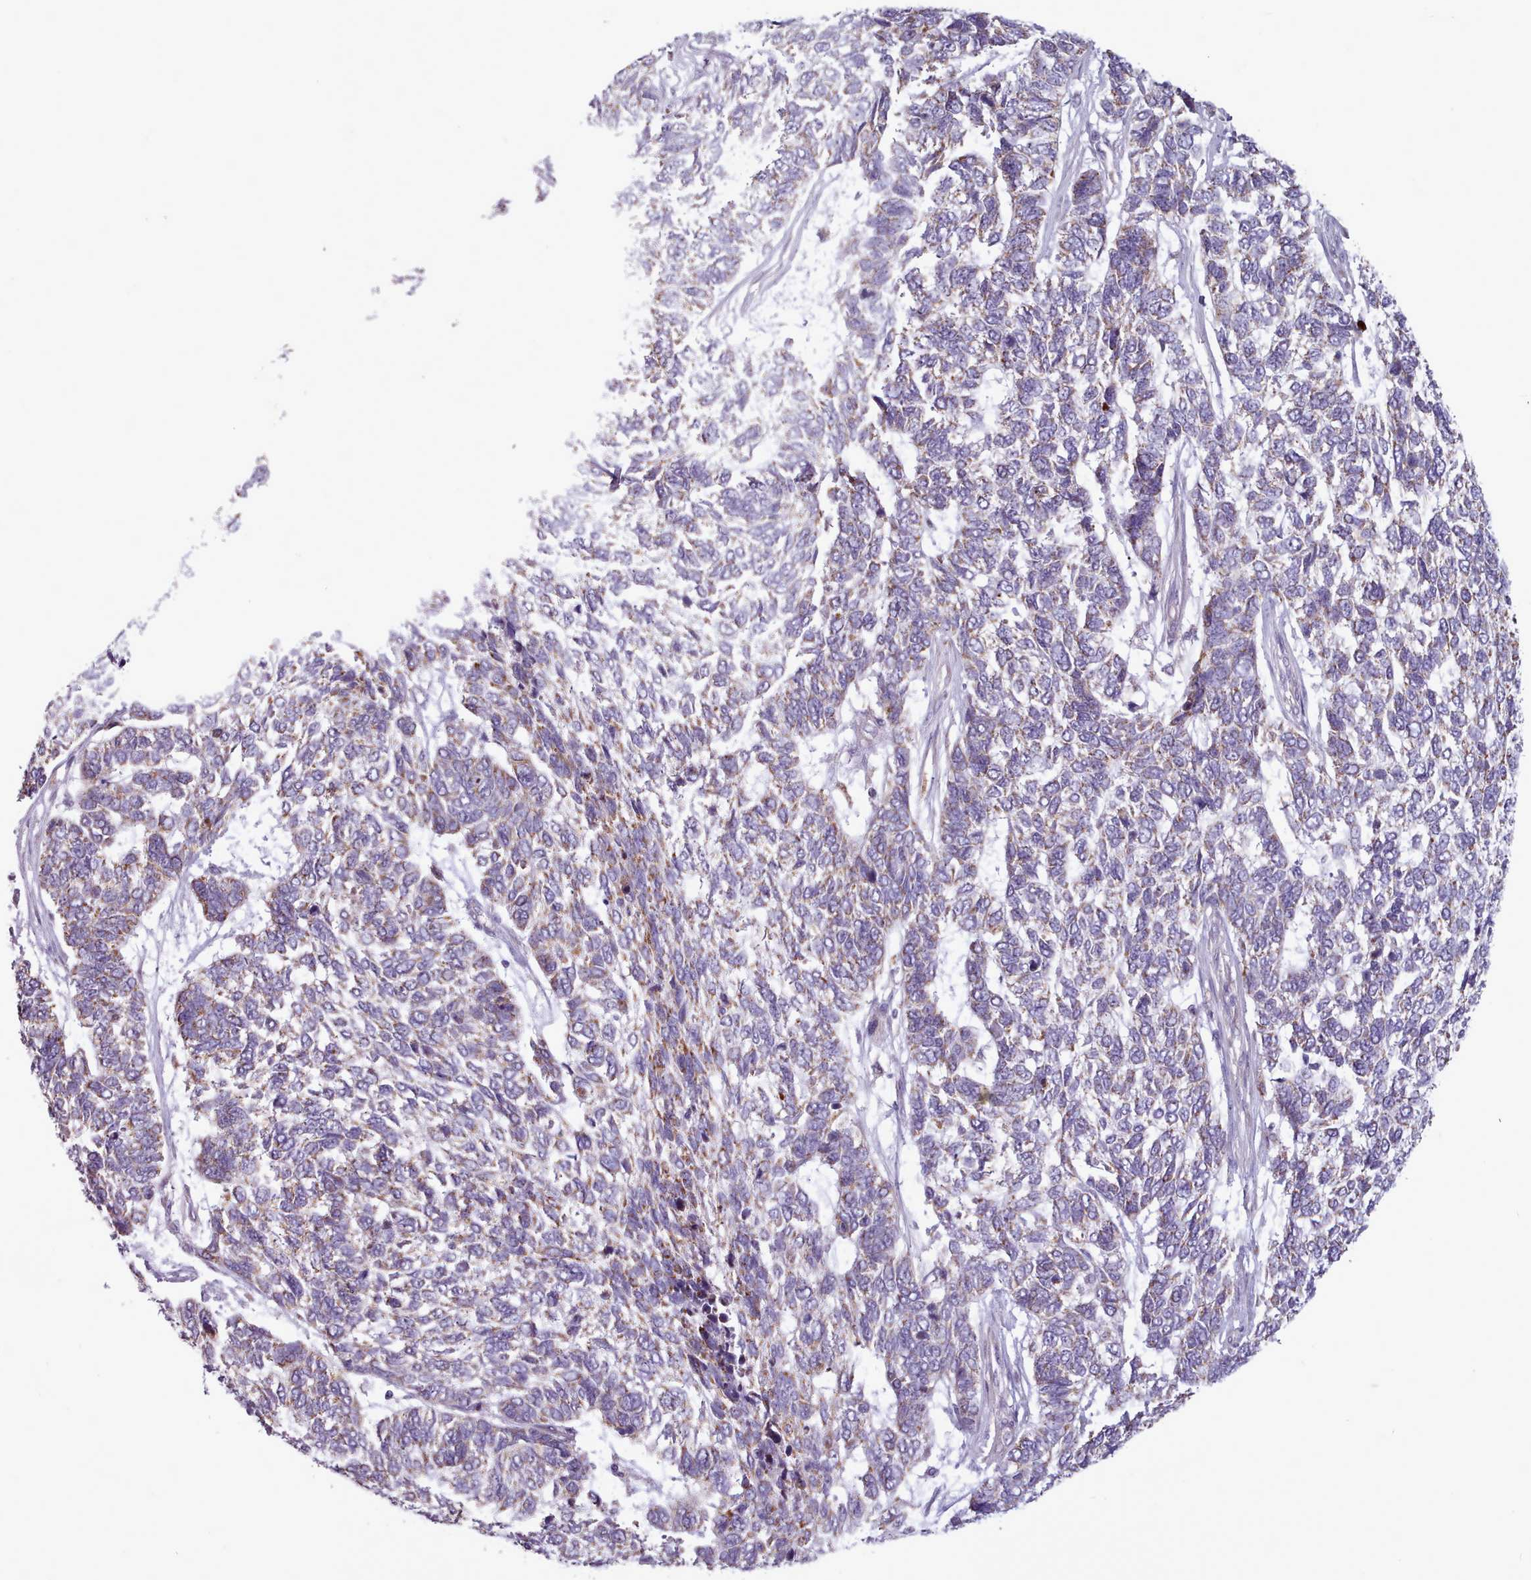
{"staining": {"intensity": "moderate", "quantity": "25%-75%", "location": "cytoplasmic/membranous"}, "tissue": "skin cancer", "cell_type": "Tumor cells", "image_type": "cancer", "snomed": [{"axis": "morphology", "description": "Basal cell carcinoma"}, {"axis": "topography", "description": "Skin"}], "caption": "A brown stain highlights moderate cytoplasmic/membranous positivity of a protein in skin cancer (basal cell carcinoma) tumor cells. (Brightfield microscopy of DAB IHC at high magnification).", "gene": "AVL9", "patient": {"sex": "female", "age": 65}}